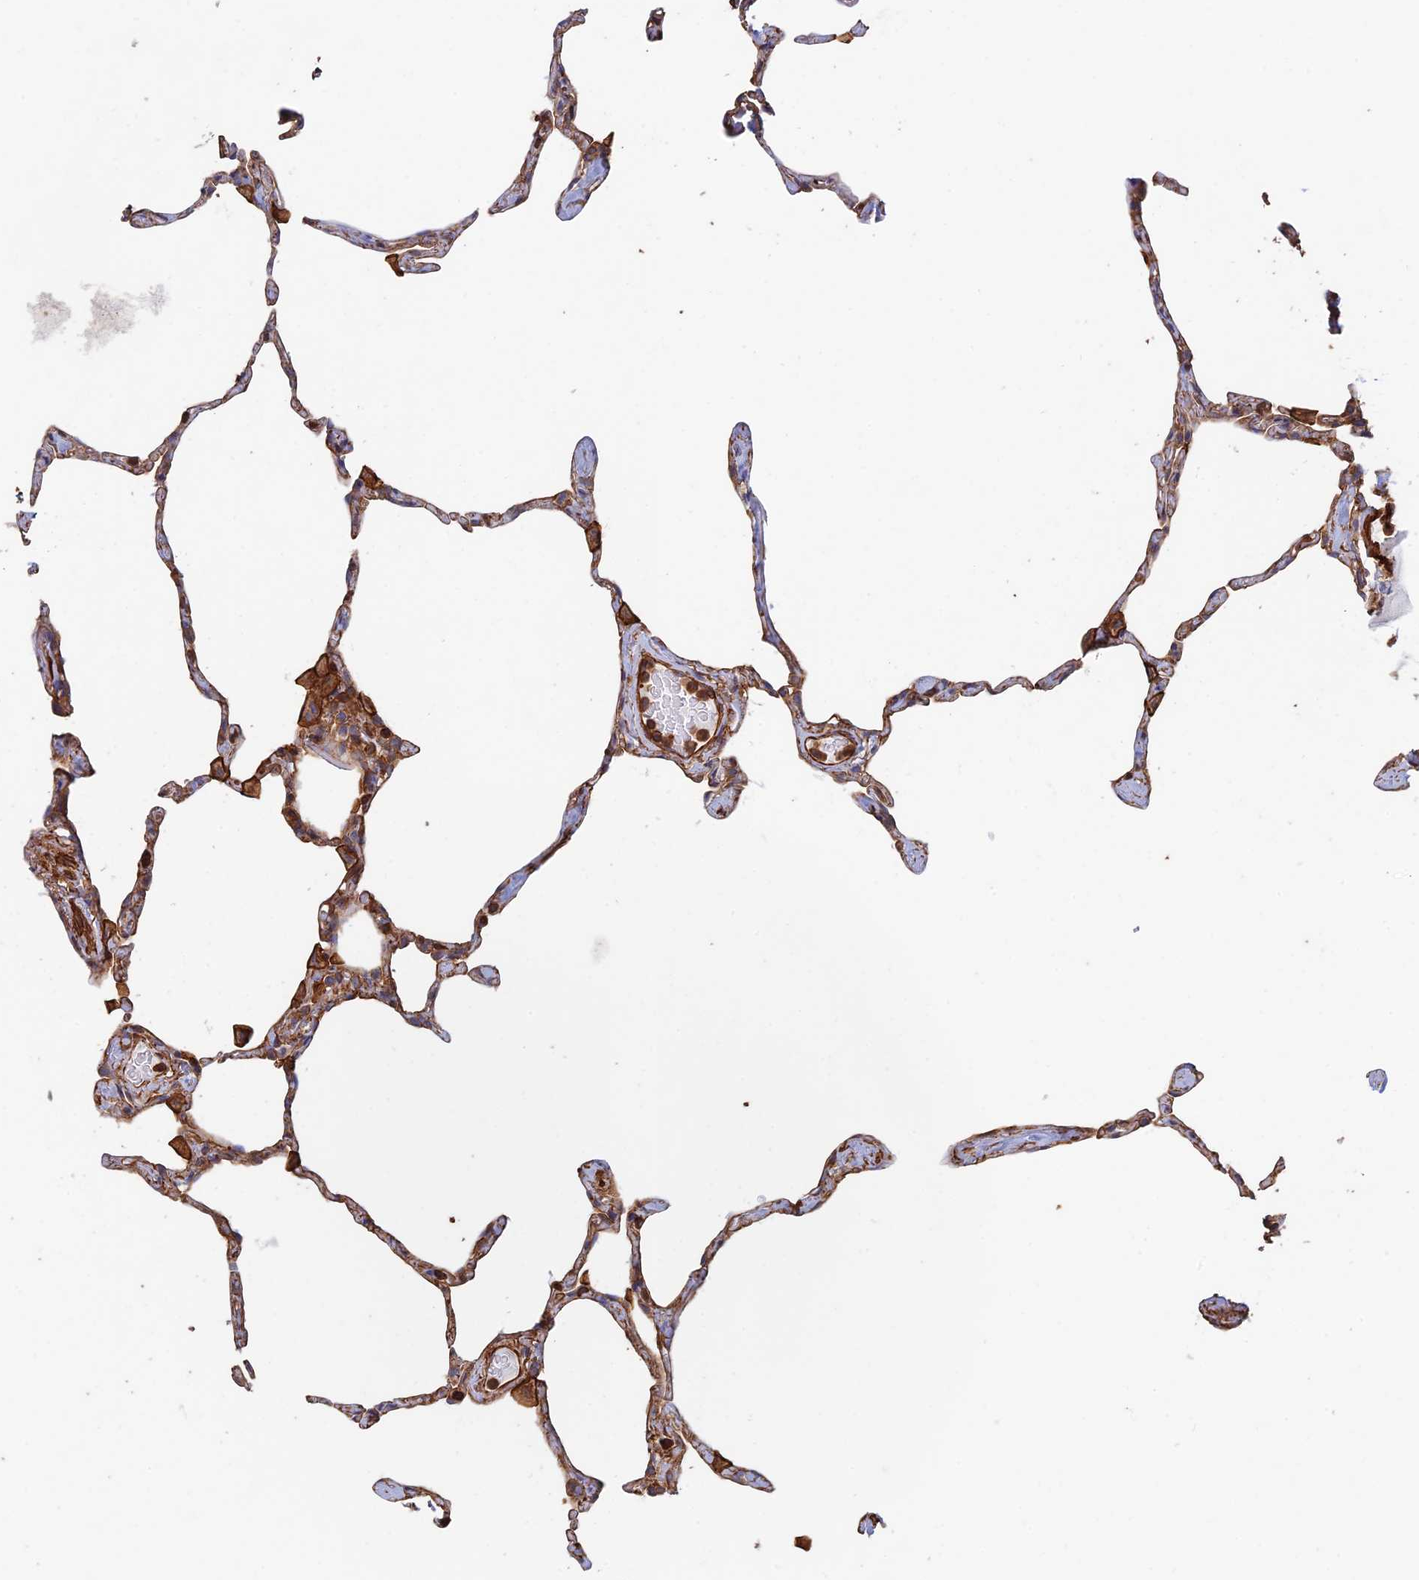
{"staining": {"intensity": "moderate", "quantity": ">75%", "location": "cytoplasmic/membranous"}, "tissue": "lung", "cell_type": "Alveolar cells", "image_type": "normal", "snomed": [{"axis": "morphology", "description": "Normal tissue, NOS"}, {"axis": "topography", "description": "Lung"}], "caption": "Protein staining by IHC demonstrates moderate cytoplasmic/membranous staining in approximately >75% of alveolar cells in unremarkable lung. (IHC, brightfield microscopy, high magnification).", "gene": "PAK4", "patient": {"sex": "male", "age": 65}}